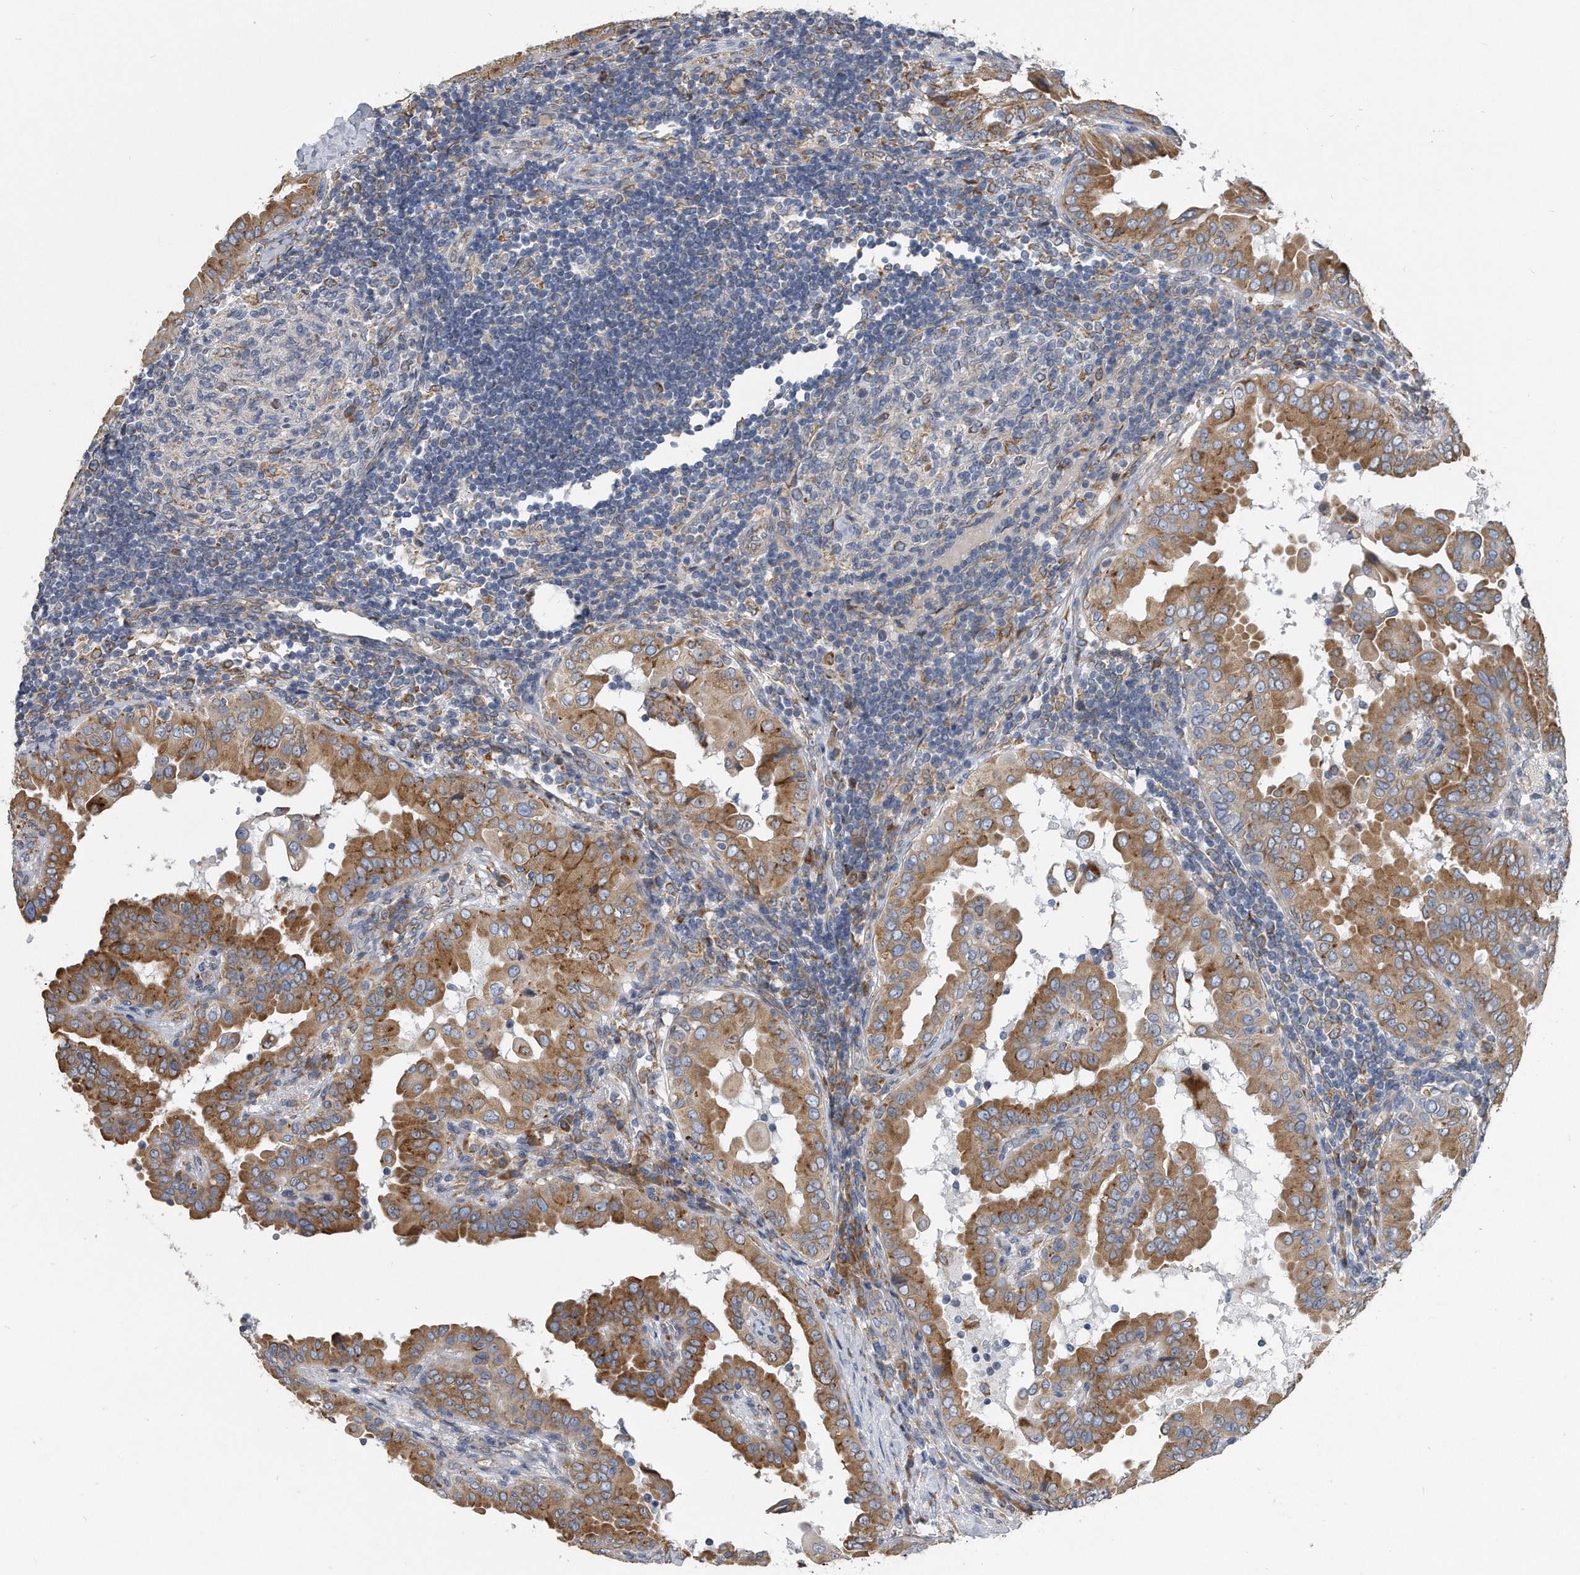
{"staining": {"intensity": "moderate", "quantity": ">75%", "location": "cytoplasmic/membranous"}, "tissue": "thyroid cancer", "cell_type": "Tumor cells", "image_type": "cancer", "snomed": [{"axis": "morphology", "description": "Papillary adenocarcinoma, NOS"}, {"axis": "topography", "description": "Thyroid gland"}], "caption": "Immunohistochemical staining of human thyroid papillary adenocarcinoma displays medium levels of moderate cytoplasmic/membranous protein expression in approximately >75% of tumor cells.", "gene": "CCDC47", "patient": {"sex": "male", "age": 33}}